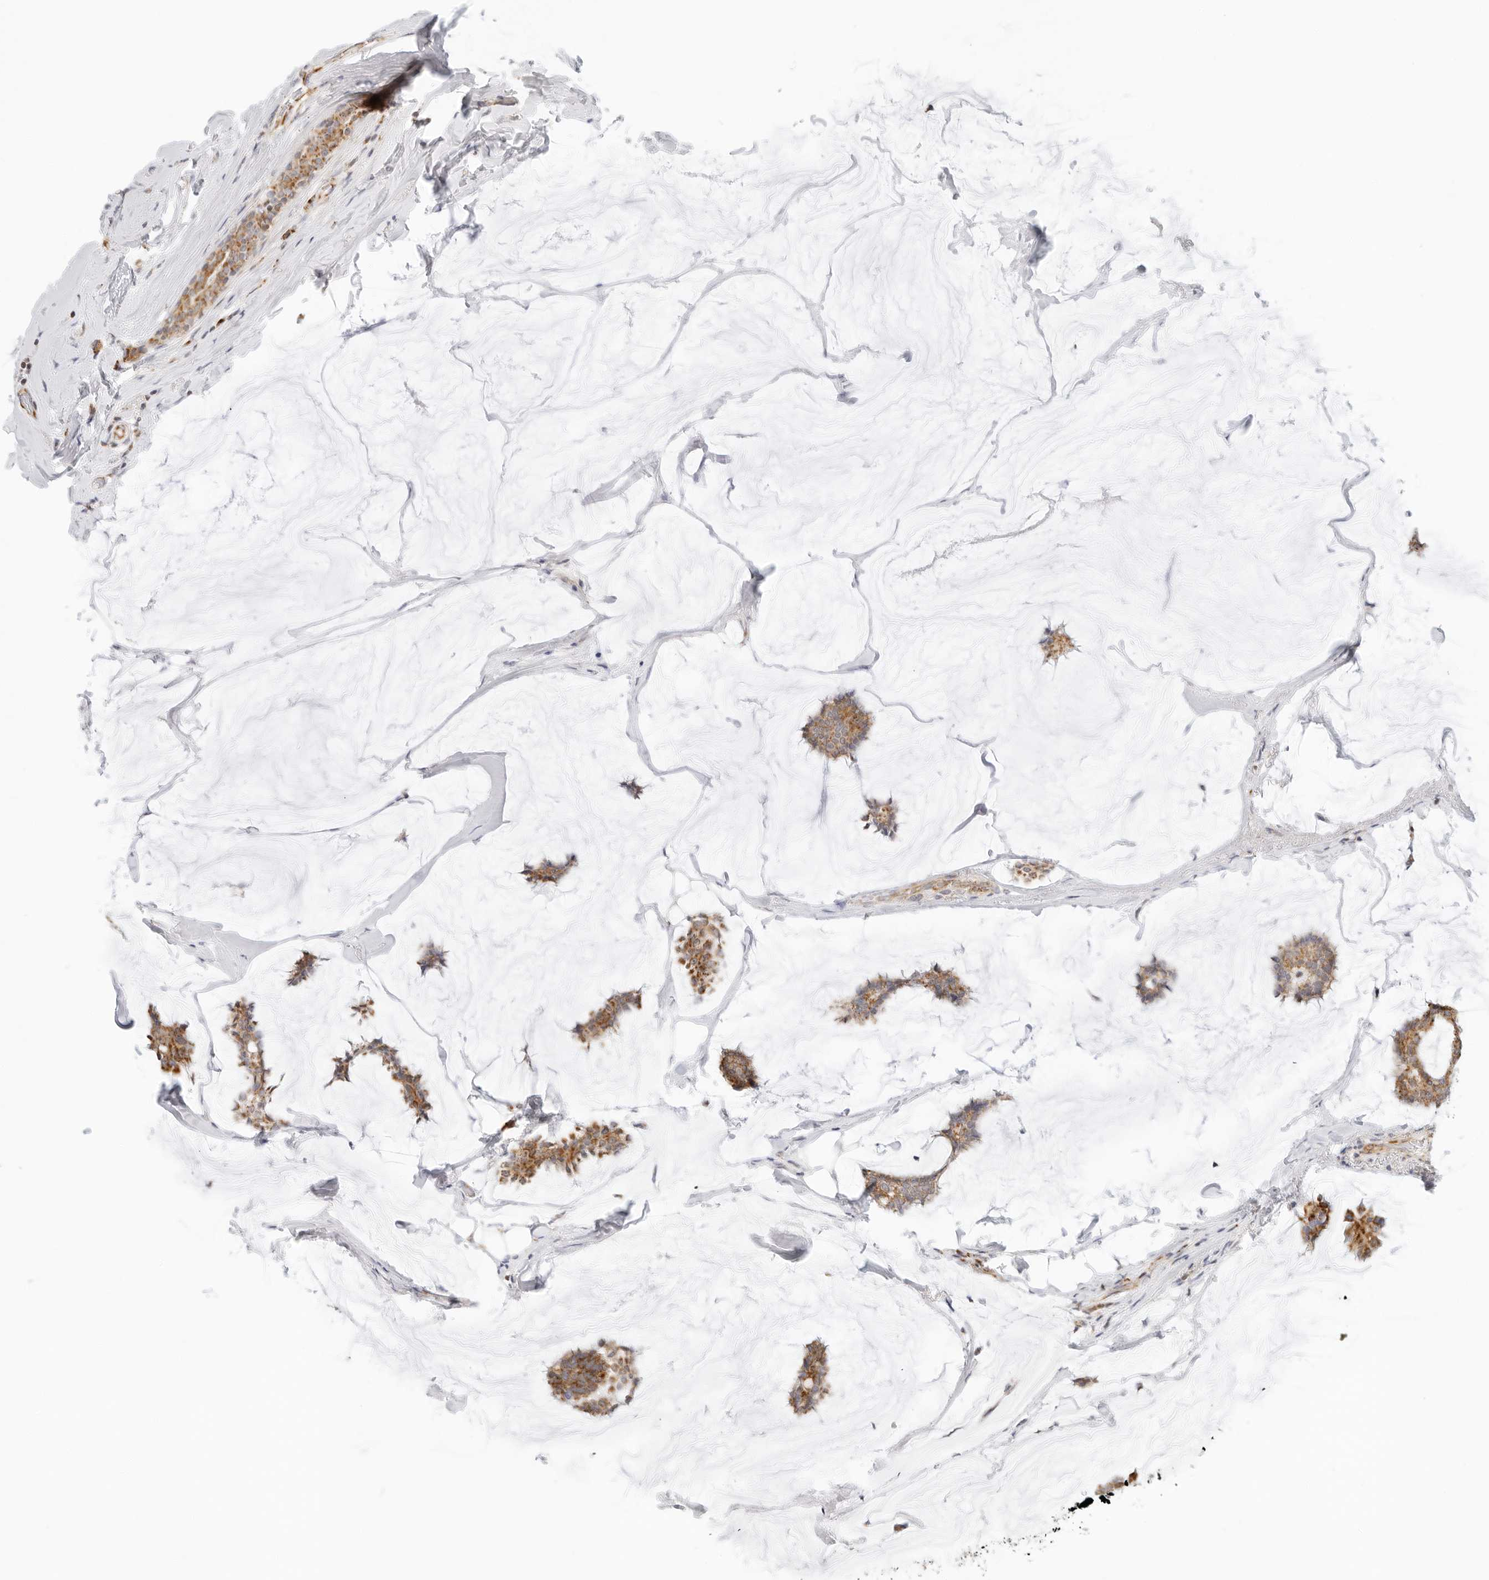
{"staining": {"intensity": "moderate", "quantity": ">75%", "location": "cytoplasmic/membranous"}, "tissue": "breast cancer", "cell_type": "Tumor cells", "image_type": "cancer", "snomed": [{"axis": "morphology", "description": "Duct carcinoma"}, {"axis": "topography", "description": "Breast"}], "caption": "Immunohistochemistry staining of breast invasive ductal carcinoma, which shows medium levels of moderate cytoplasmic/membranous positivity in about >75% of tumor cells indicating moderate cytoplasmic/membranous protein positivity. The staining was performed using DAB (3,3'-diaminobenzidine) (brown) for protein detection and nuclei were counterstained in hematoxylin (blue).", "gene": "RC3H1", "patient": {"sex": "female", "age": 93}}